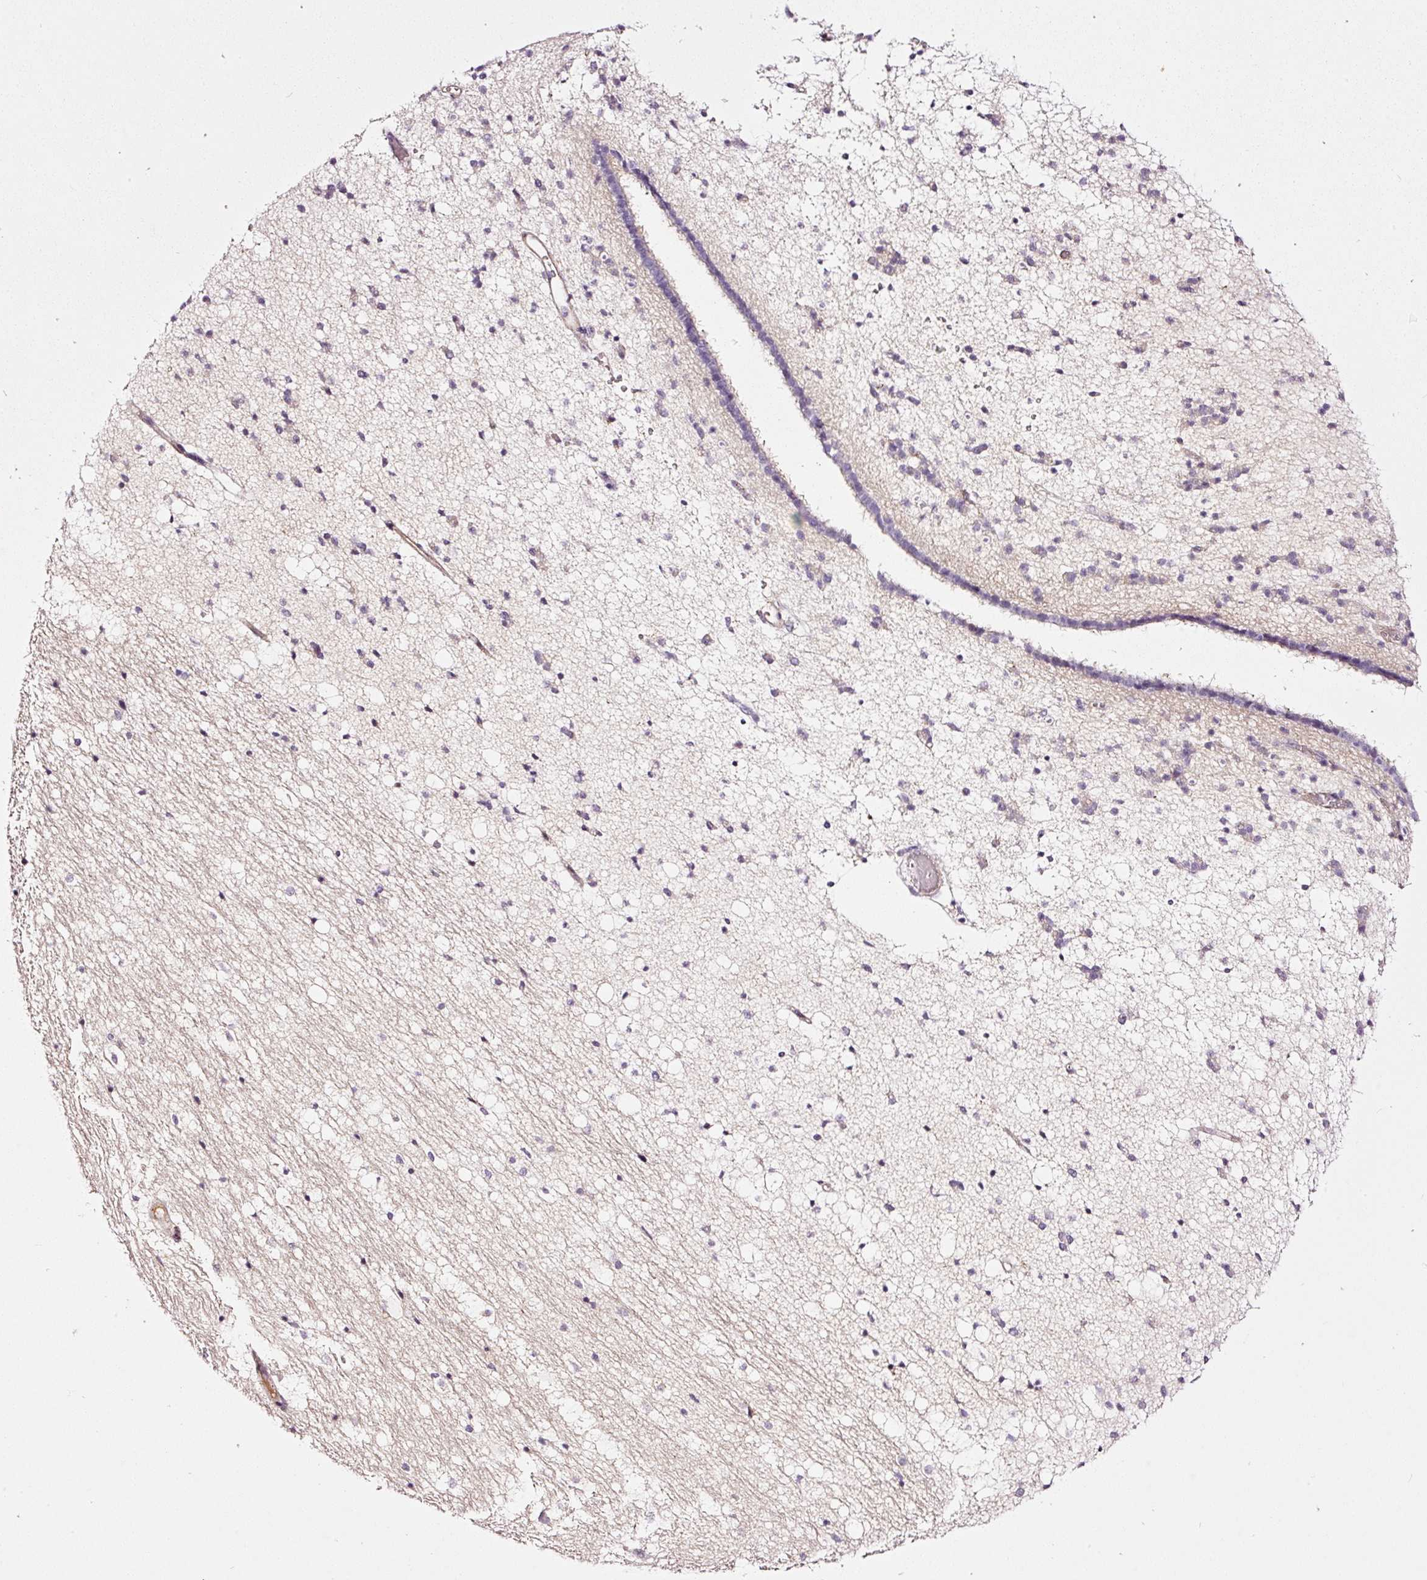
{"staining": {"intensity": "negative", "quantity": "none", "location": "none"}, "tissue": "caudate", "cell_type": "Glial cells", "image_type": "normal", "snomed": [{"axis": "morphology", "description": "Normal tissue, NOS"}, {"axis": "topography", "description": "Lateral ventricle wall"}], "caption": "An immunohistochemistry (IHC) image of normal caudate is shown. There is no staining in glial cells of caudate.", "gene": "ABCB4", "patient": {"sex": "male", "age": 37}}